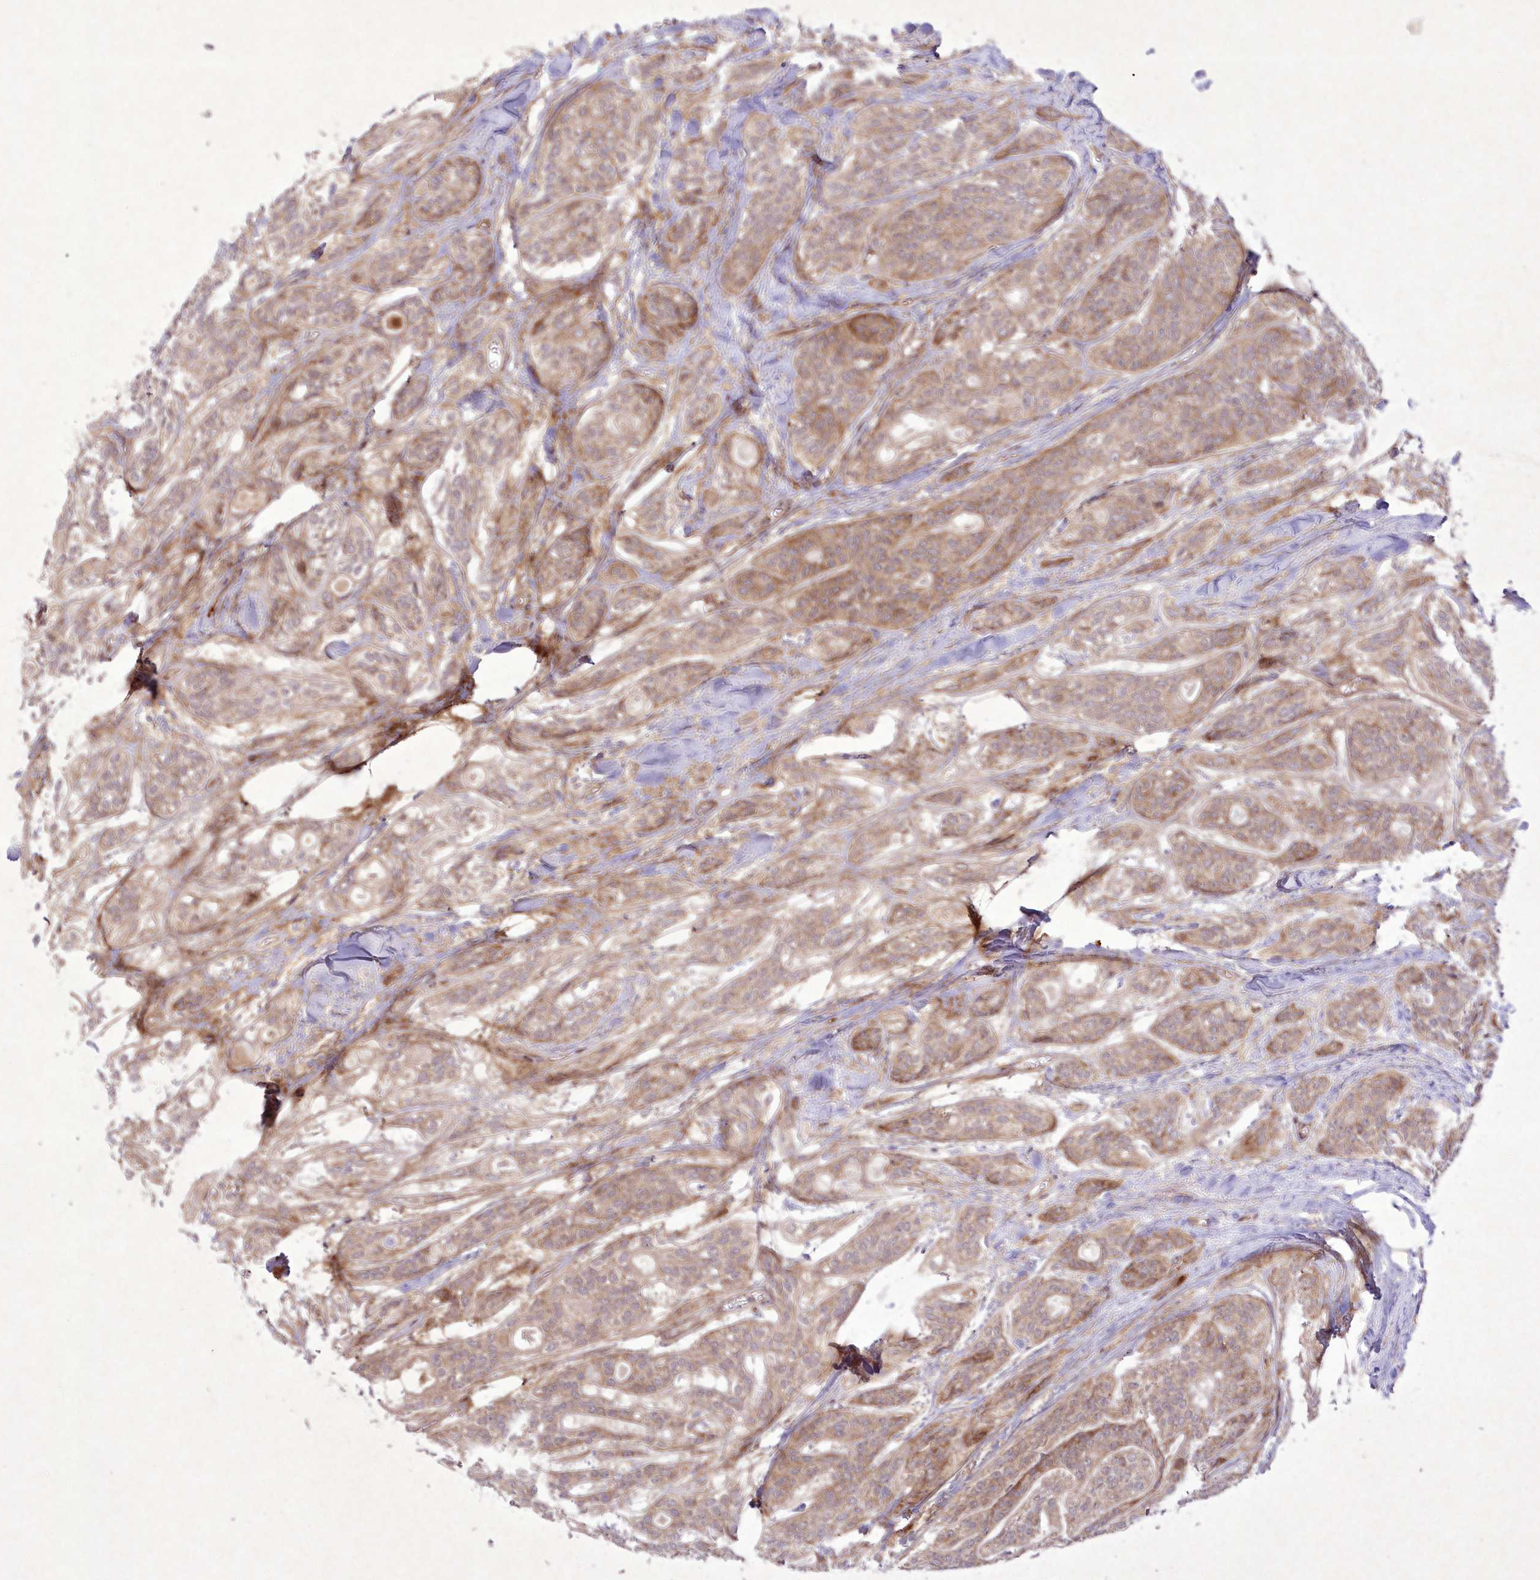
{"staining": {"intensity": "moderate", "quantity": ">75%", "location": "cytoplasmic/membranous"}, "tissue": "head and neck cancer", "cell_type": "Tumor cells", "image_type": "cancer", "snomed": [{"axis": "morphology", "description": "Adenocarcinoma, NOS"}, {"axis": "topography", "description": "Head-Neck"}], "caption": "Immunohistochemical staining of adenocarcinoma (head and neck) reveals moderate cytoplasmic/membranous protein expression in approximately >75% of tumor cells.", "gene": "APOM", "patient": {"sex": "male", "age": 66}}